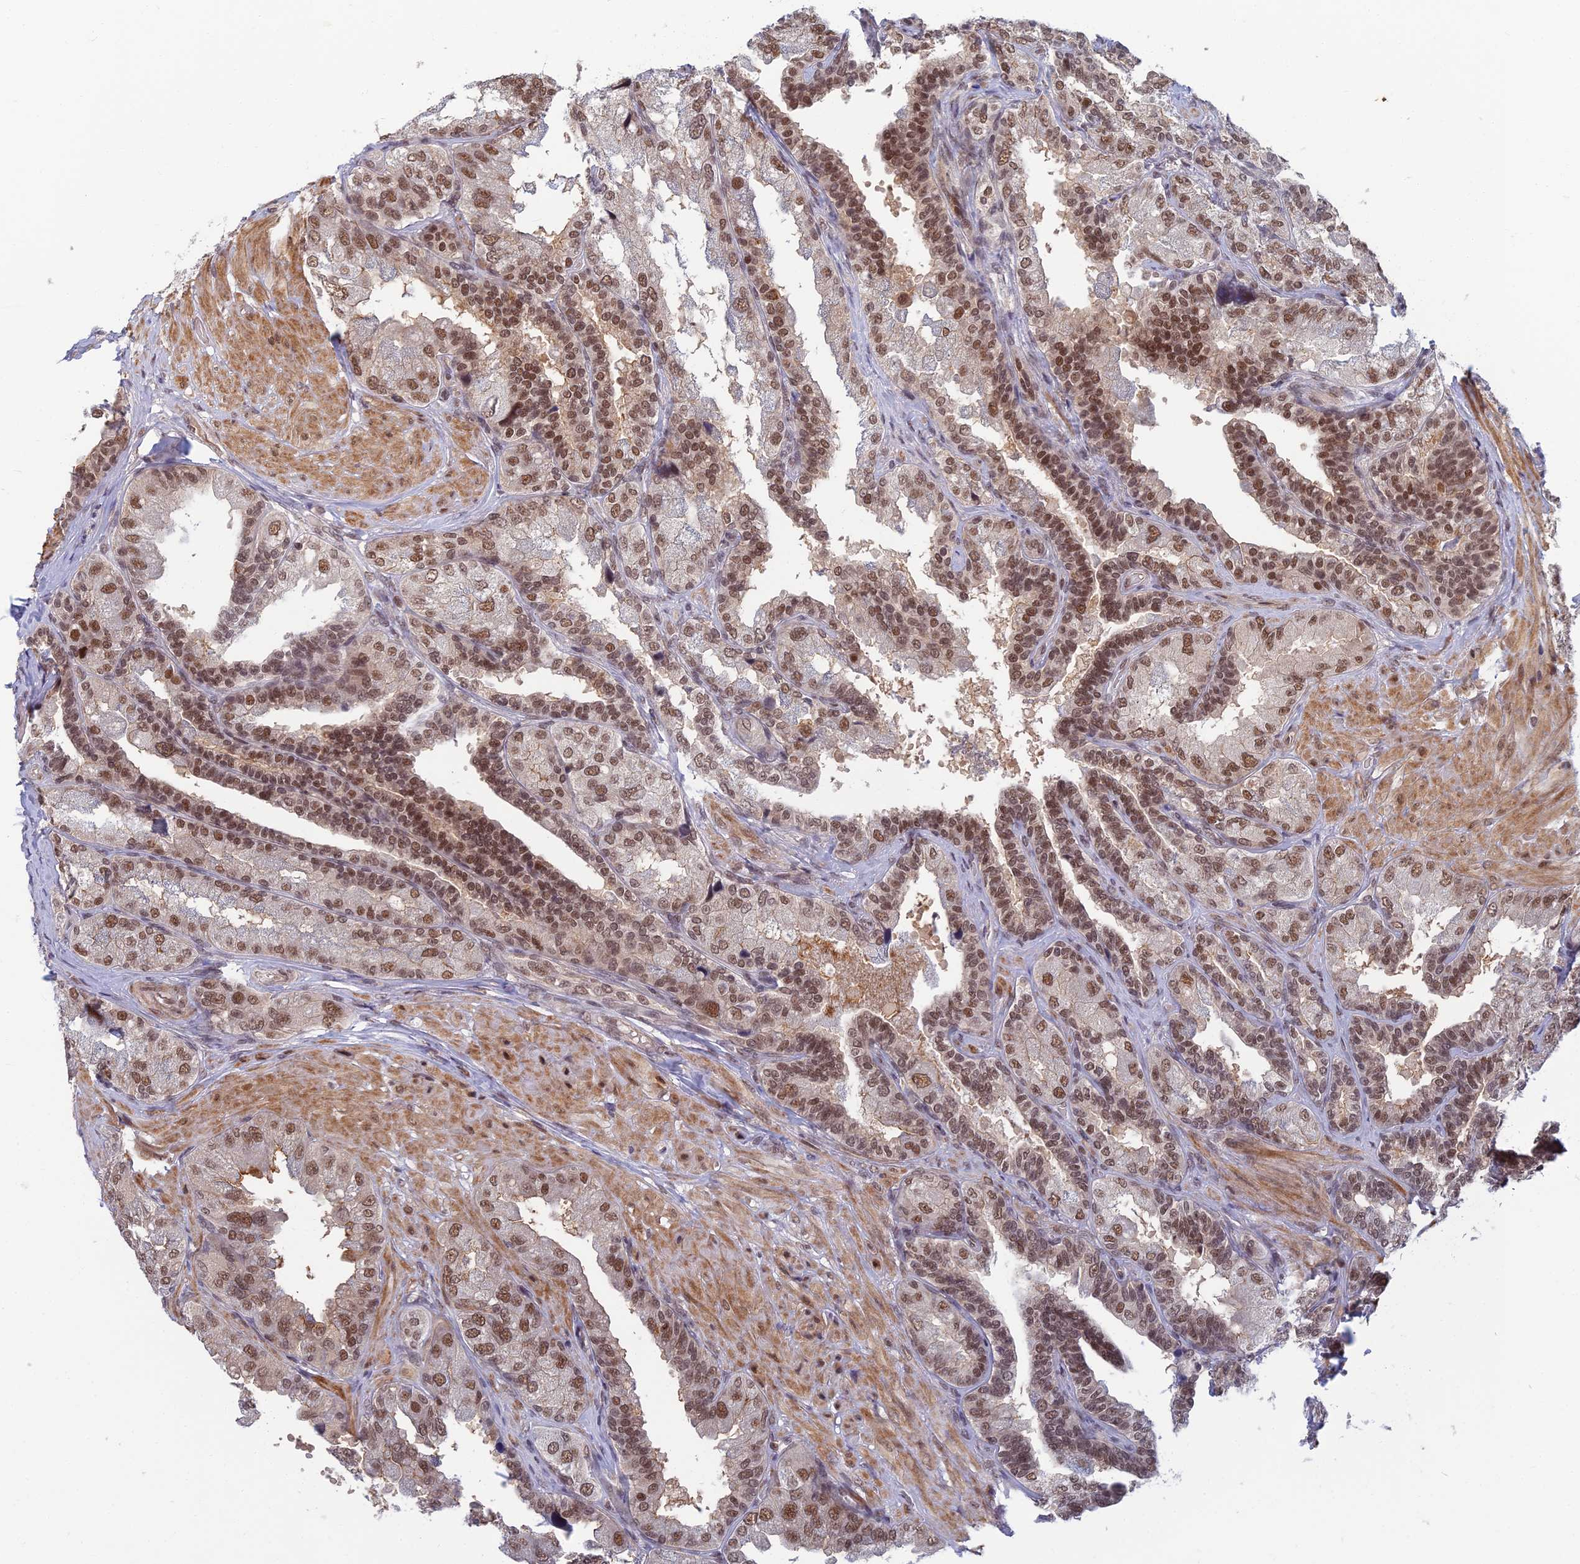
{"staining": {"intensity": "moderate", "quantity": ">75%", "location": "nuclear"}, "tissue": "seminal vesicle", "cell_type": "Glandular cells", "image_type": "normal", "snomed": [{"axis": "morphology", "description": "Normal tissue, NOS"}, {"axis": "topography", "description": "Seminal veicle"}, {"axis": "topography", "description": "Peripheral nerve tissue"}], "caption": "High-magnification brightfield microscopy of normal seminal vesicle stained with DAB (brown) and counterstained with hematoxylin (blue). glandular cells exhibit moderate nuclear staining is appreciated in approximately>75% of cells. The staining was performed using DAB (3,3'-diaminobenzidine), with brown indicating positive protein expression. Nuclei are stained blue with hematoxylin.", "gene": "TCEA2", "patient": {"sex": "male", "age": 63}}